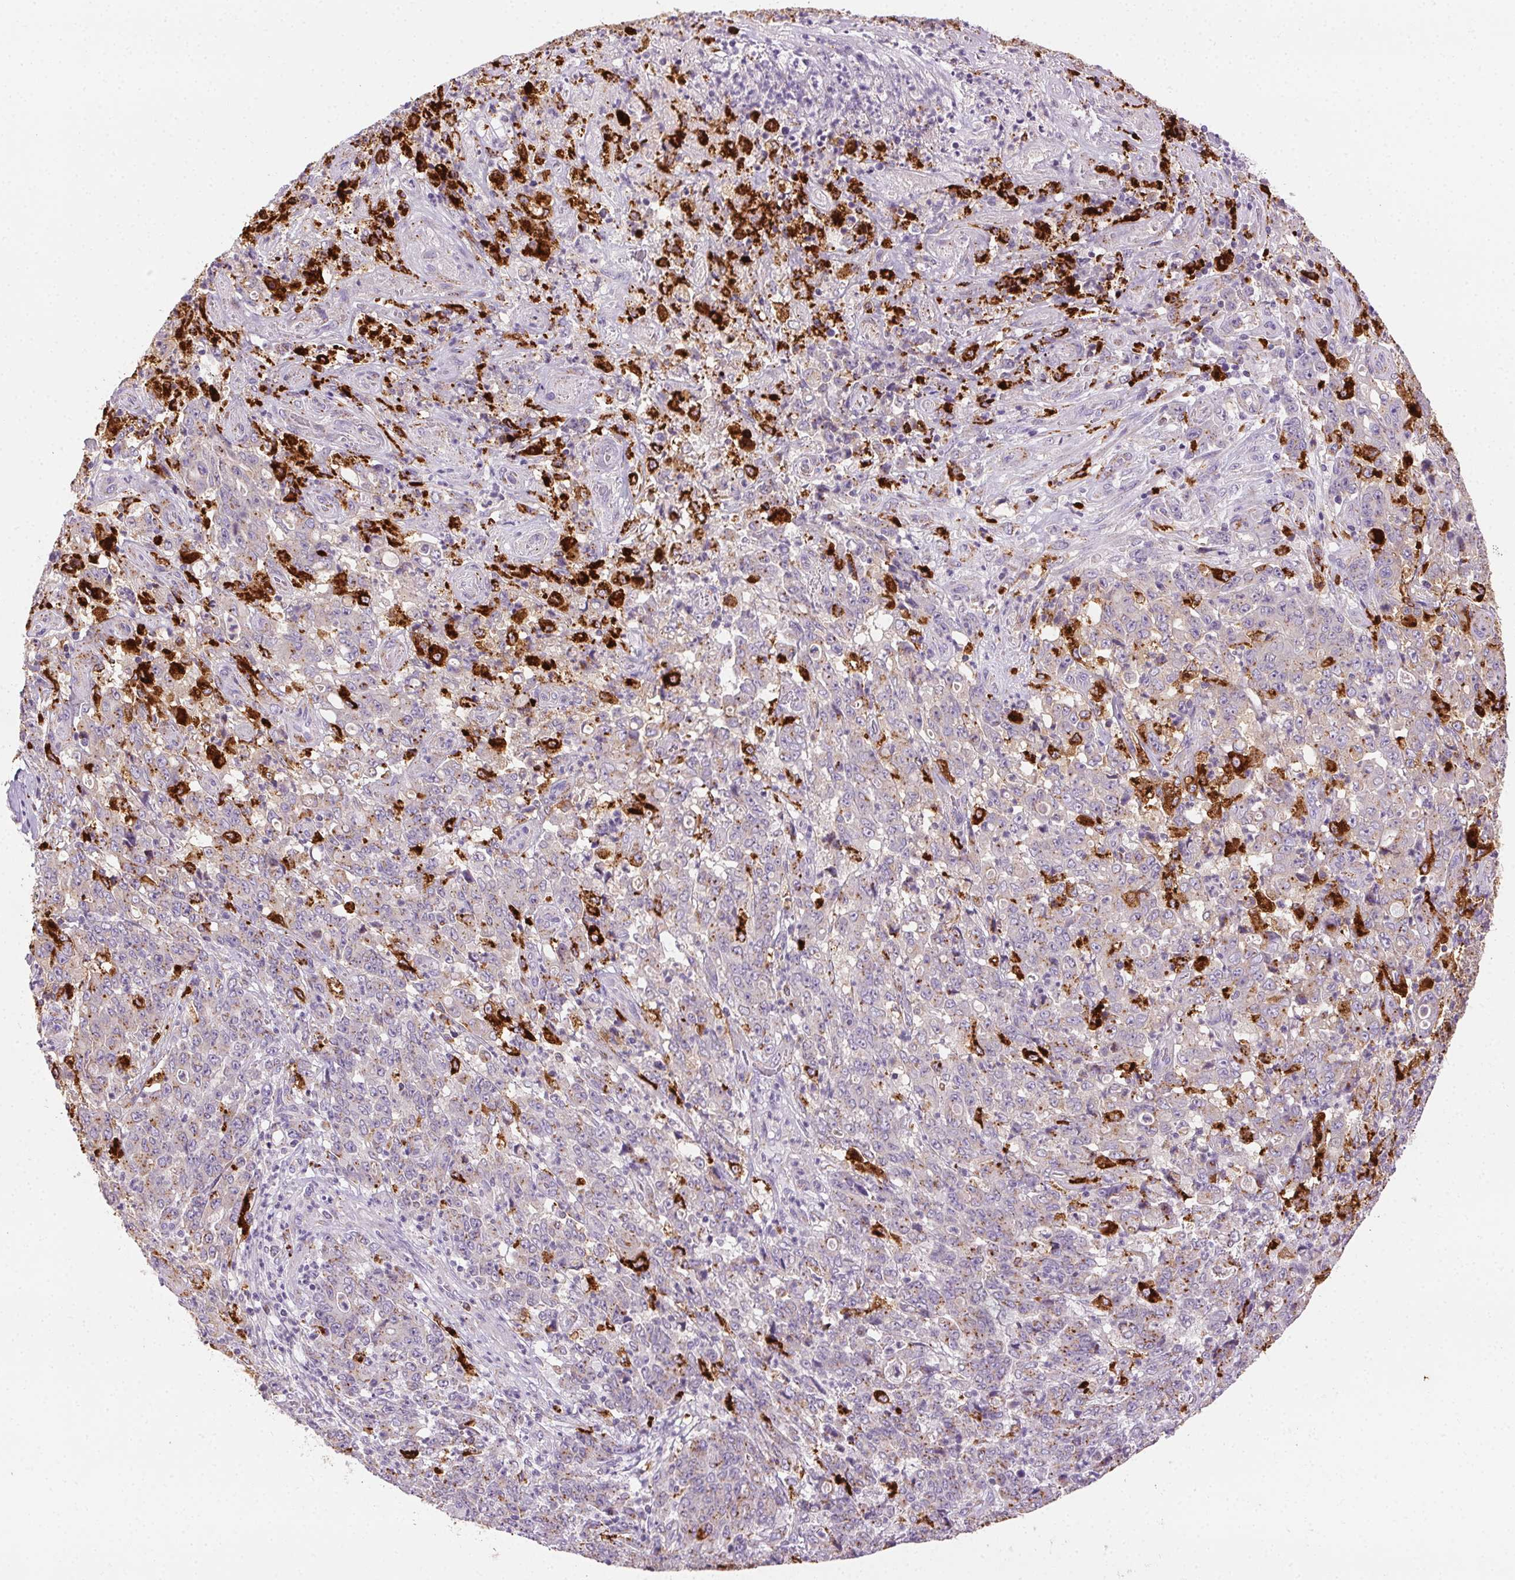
{"staining": {"intensity": "weak", "quantity": "<25%", "location": "cytoplasmic/membranous"}, "tissue": "stomach cancer", "cell_type": "Tumor cells", "image_type": "cancer", "snomed": [{"axis": "morphology", "description": "Adenocarcinoma, NOS"}, {"axis": "topography", "description": "Stomach, lower"}], "caption": "IHC of stomach cancer displays no positivity in tumor cells.", "gene": "SCPEP1", "patient": {"sex": "female", "age": 71}}